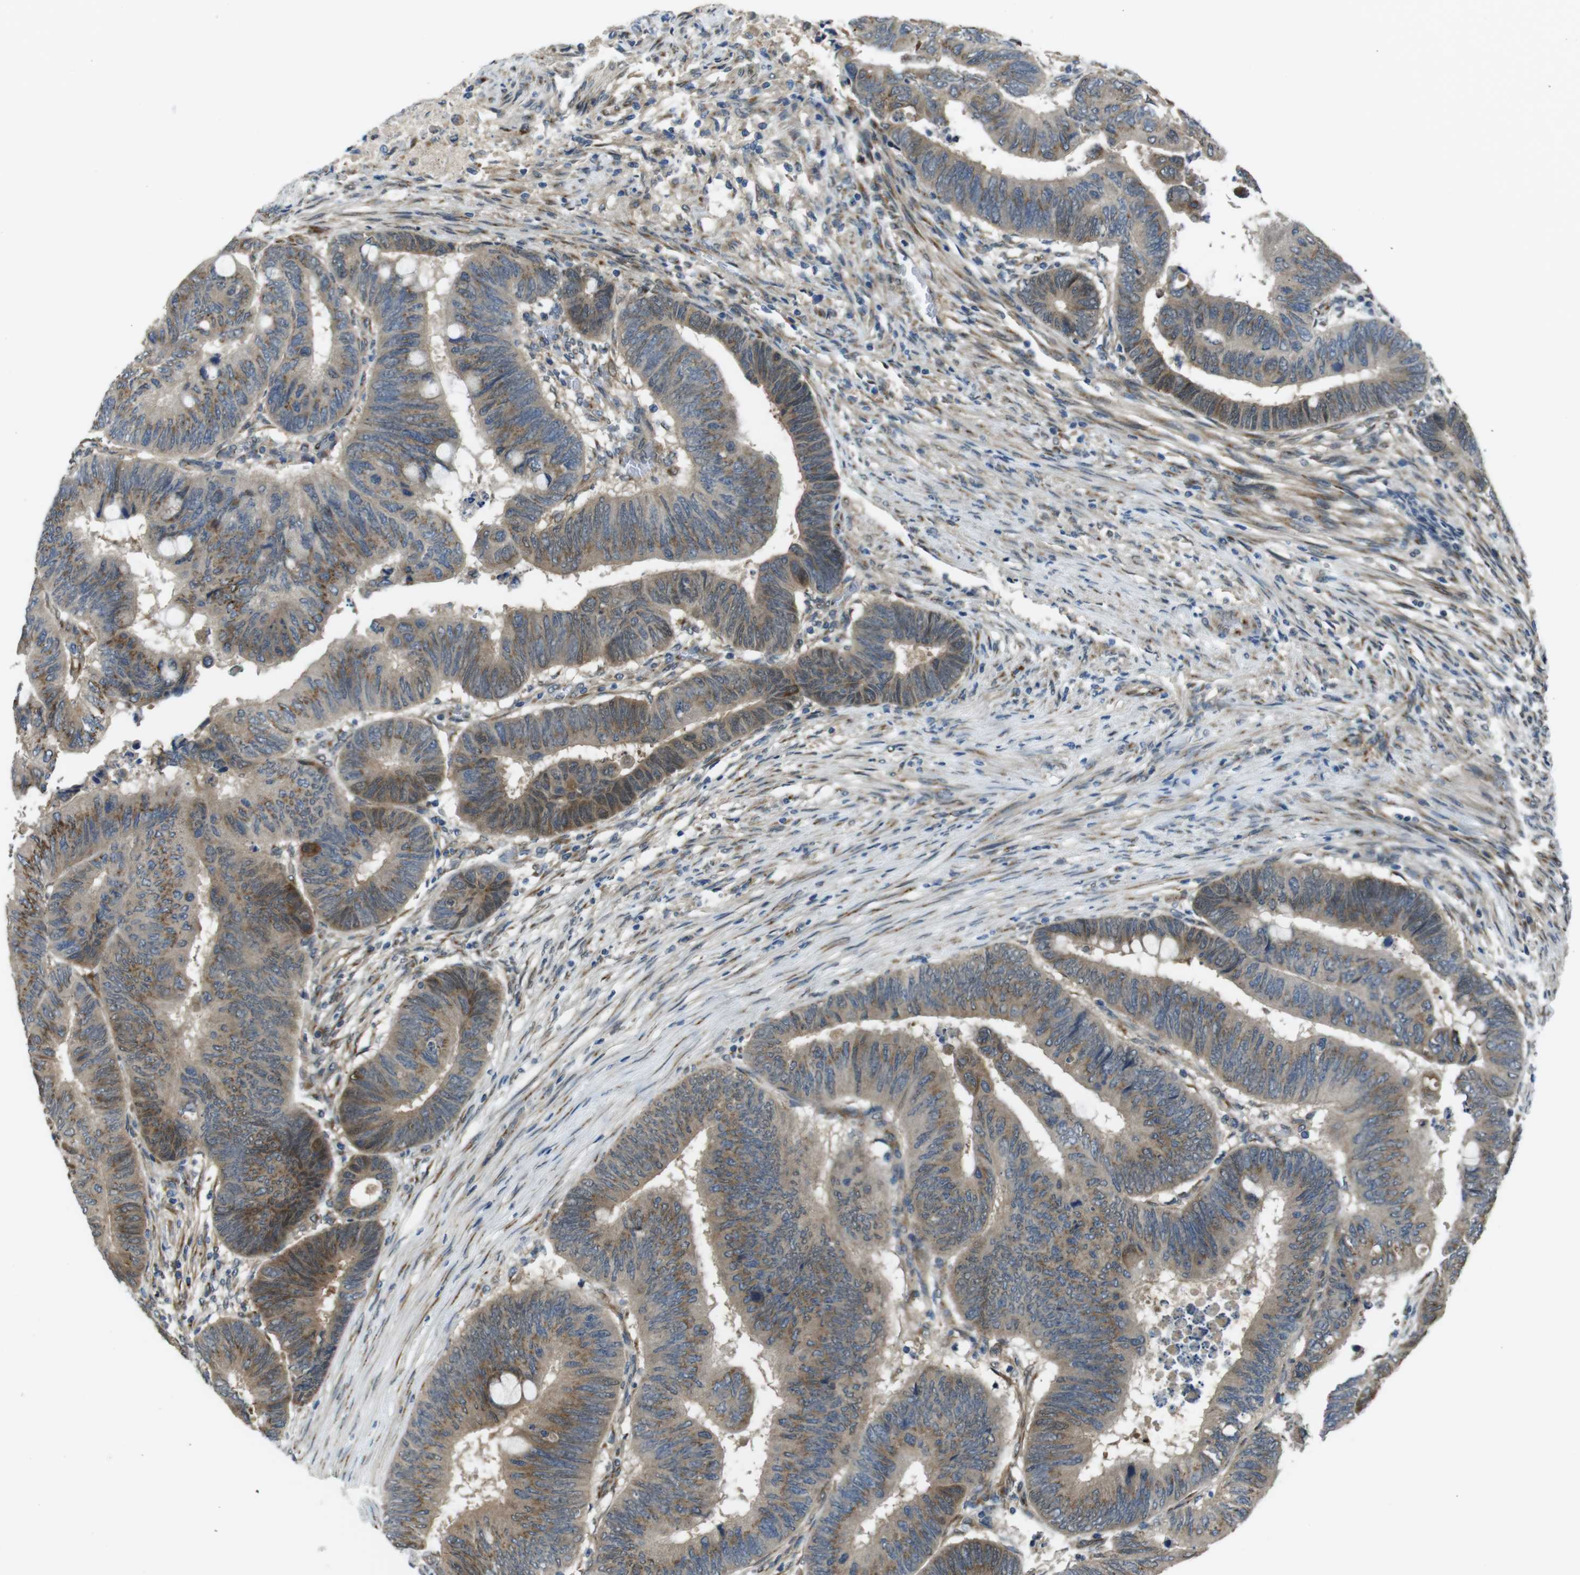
{"staining": {"intensity": "moderate", "quantity": ">75%", "location": "cytoplasmic/membranous"}, "tissue": "colorectal cancer", "cell_type": "Tumor cells", "image_type": "cancer", "snomed": [{"axis": "morphology", "description": "Normal tissue, NOS"}, {"axis": "morphology", "description": "Adenocarcinoma, NOS"}, {"axis": "topography", "description": "Rectum"}, {"axis": "topography", "description": "Peripheral nerve tissue"}], "caption": "Colorectal cancer was stained to show a protein in brown. There is medium levels of moderate cytoplasmic/membranous staining in about >75% of tumor cells.", "gene": "RAB6A", "patient": {"sex": "male", "age": 92}}